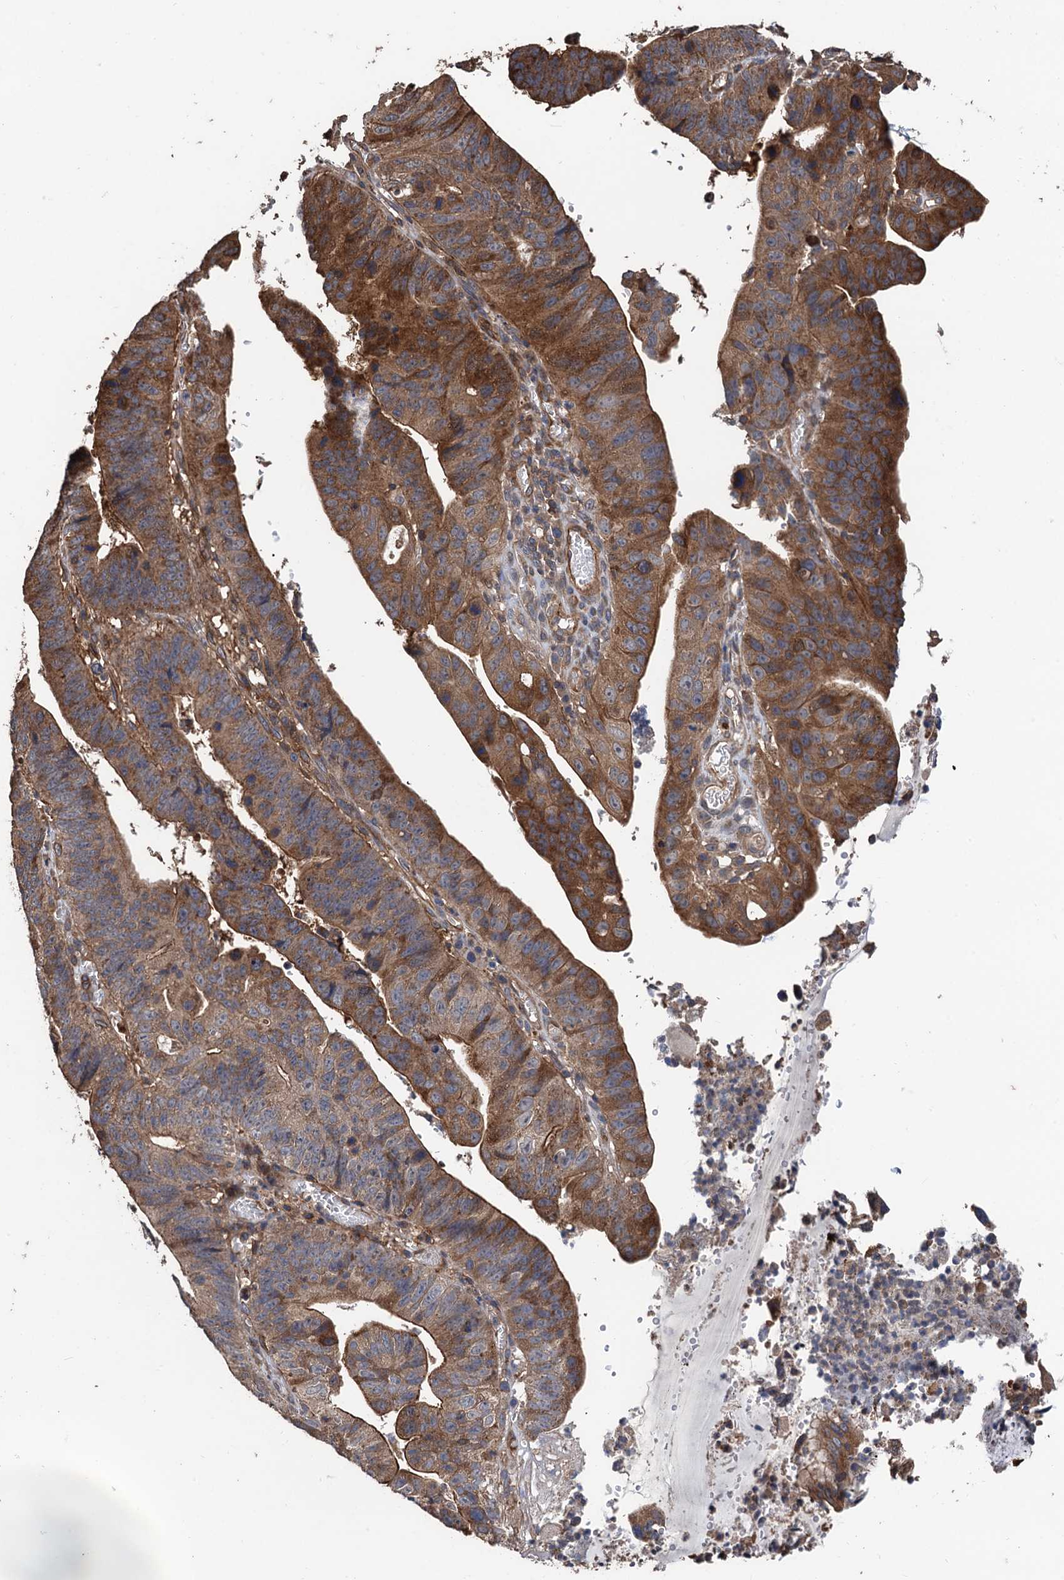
{"staining": {"intensity": "moderate", "quantity": ">75%", "location": "cytoplasmic/membranous,nuclear"}, "tissue": "stomach cancer", "cell_type": "Tumor cells", "image_type": "cancer", "snomed": [{"axis": "morphology", "description": "Adenocarcinoma, NOS"}, {"axis": "topography", "description": "Stomach"}], "caption": "Immunohistochemistry staining of stomach cancer (adenocarcinoma), which demonstrates medium levels of moderate cytoplasmic/membranous and nuclear staining in about >75% of tumor cells indicating moderate cytoplasmic/membranous and nuclear protein expression. The staining was performed using DAB (3,3'-diaminobenzidine) (brown) for protein detection and nuclei were counterstained in hematoxylin (blue).", "gene": "PPP4R1", "patient": {"sex": "male", "age": 59}}